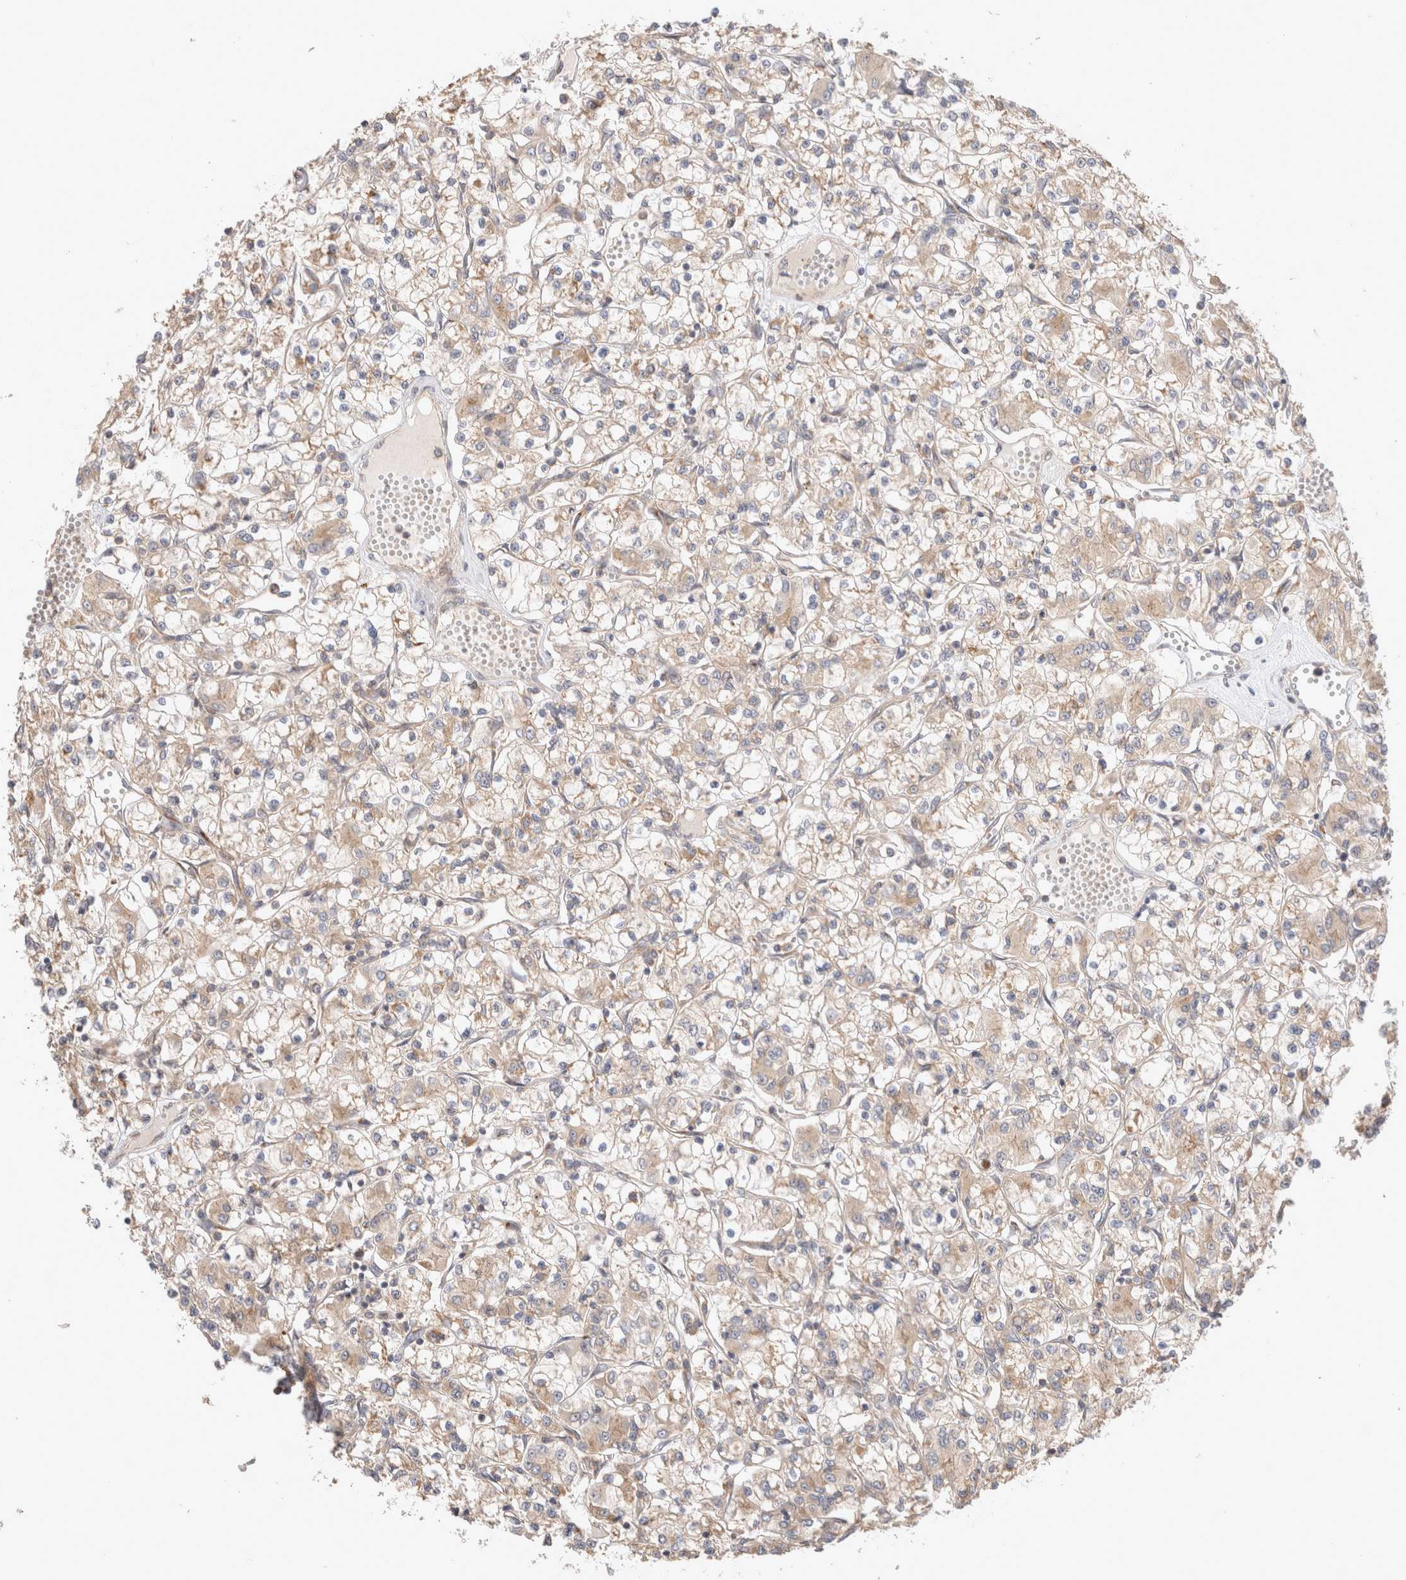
{"staining": {"intensity": "weak", "quantity": ">75%", "location": "cytoplasmic/membranous"}, "tissue": "renal cancer", "cell_type": "Tumor cells", "image_type": "cancer", "snomed": [{"axis": "morphology", "description": "Adenocarcinoma, NOS"}, {"axis": "topography", "description": "Kidney"}], "caption": "There is low levels of weak cytoplasmic/membranous expression in tumor cells of renal cancer, as demonstrated by immunohistochemical staining (brown color).", "gene": "VPS28", "patient": {"sex": "female", "age": 59}}